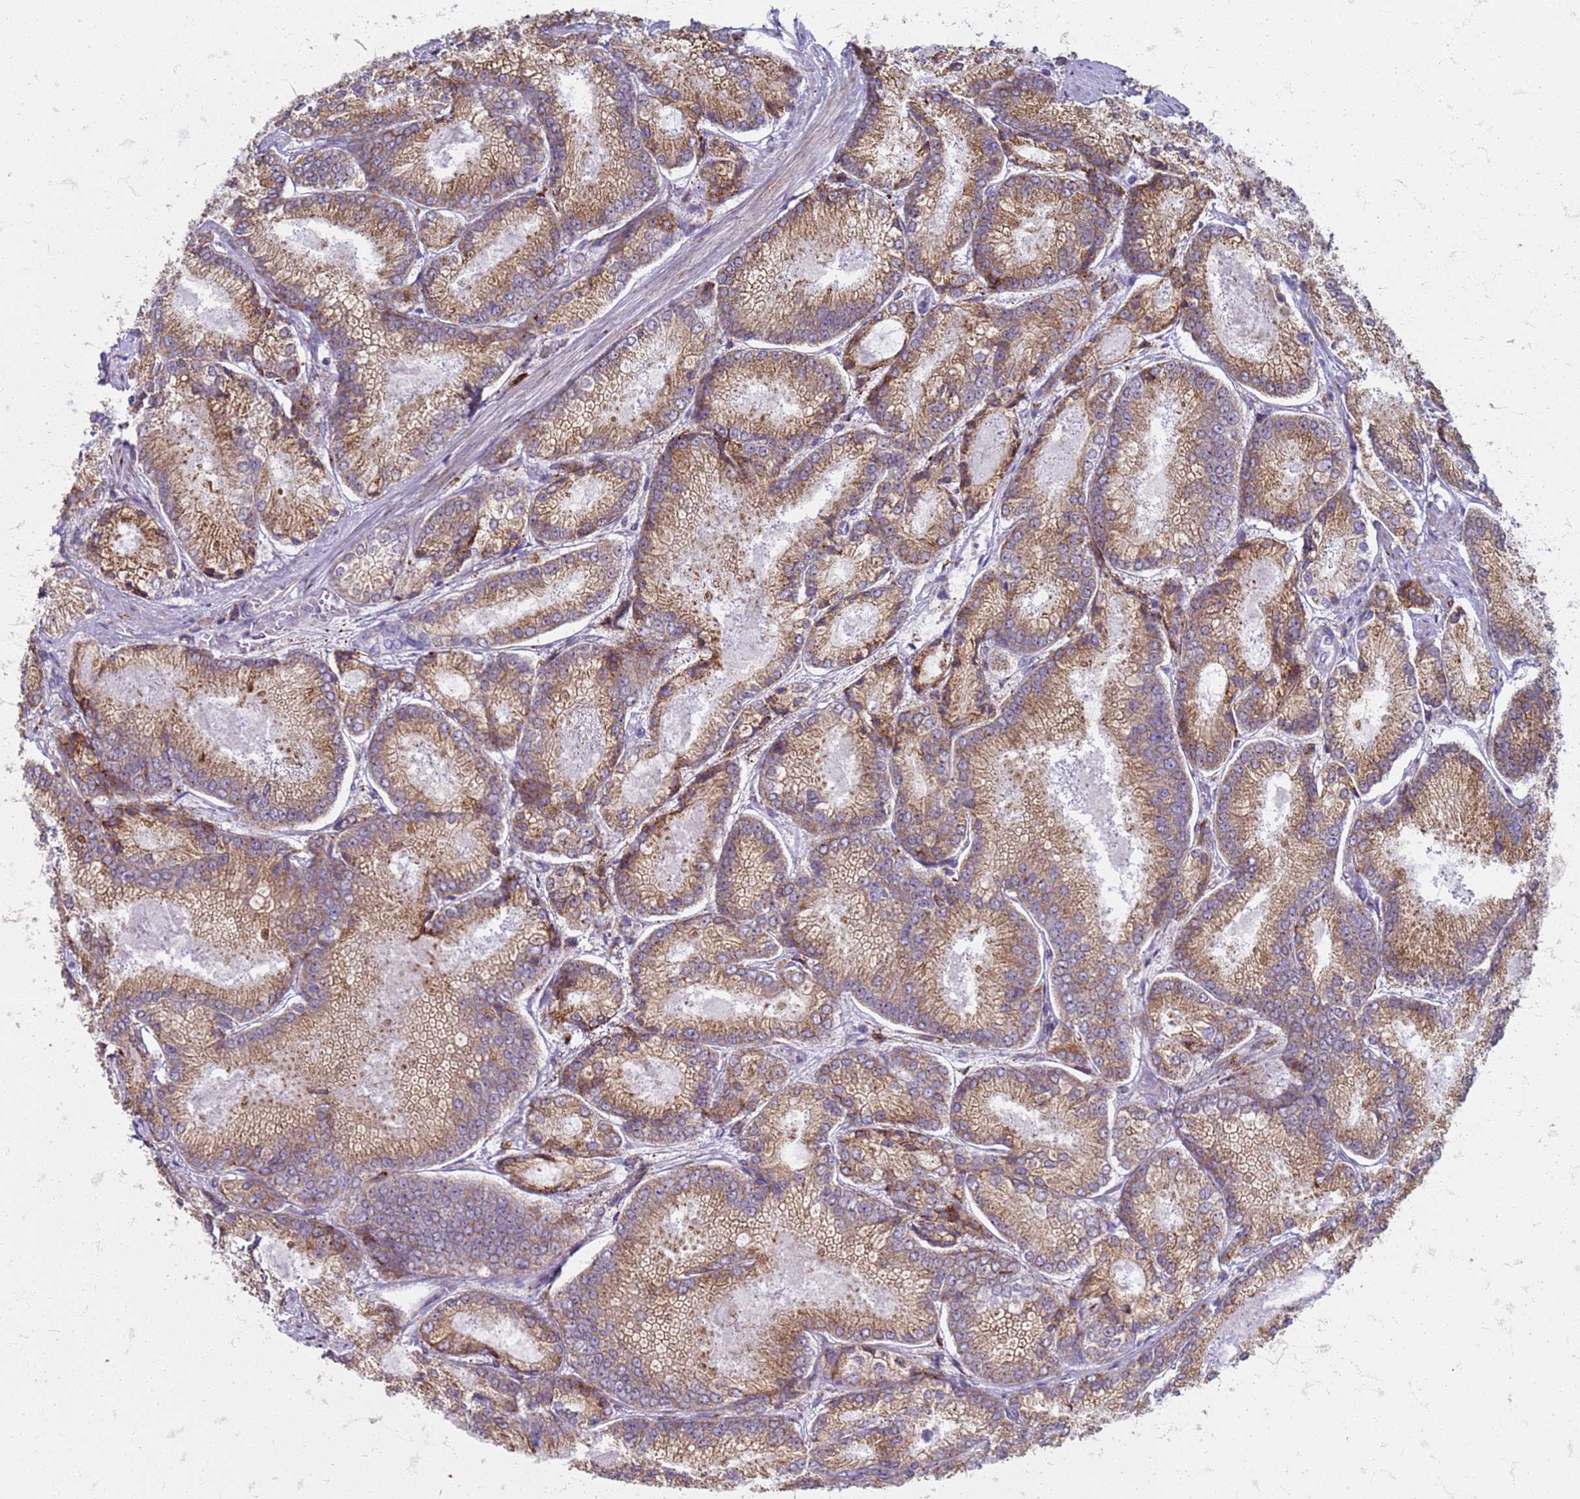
{"staining": {"intensity": "moderate", "quantity": ">75%", "location": "cytoplasmic/membranous"}, "tissue": "prostate cancer", "cell_type": "Tumor cells", "image_type": "cancer", "snomed": [{"axis": "morphology", "description": "Adenocarcinoma, Low grade"}, {"axis": "topography", "description": "Prostate"}], "caption": "Approximately >75% of tumor cells in human adenocarcinoma (low-grade) (prostate) exhibit moderate cytoplasmic/membranous protein expression as visualized by brown immunohistochemical staining.", "gene": "PDK3", "patient": {"sex": "male", "age": 74}}